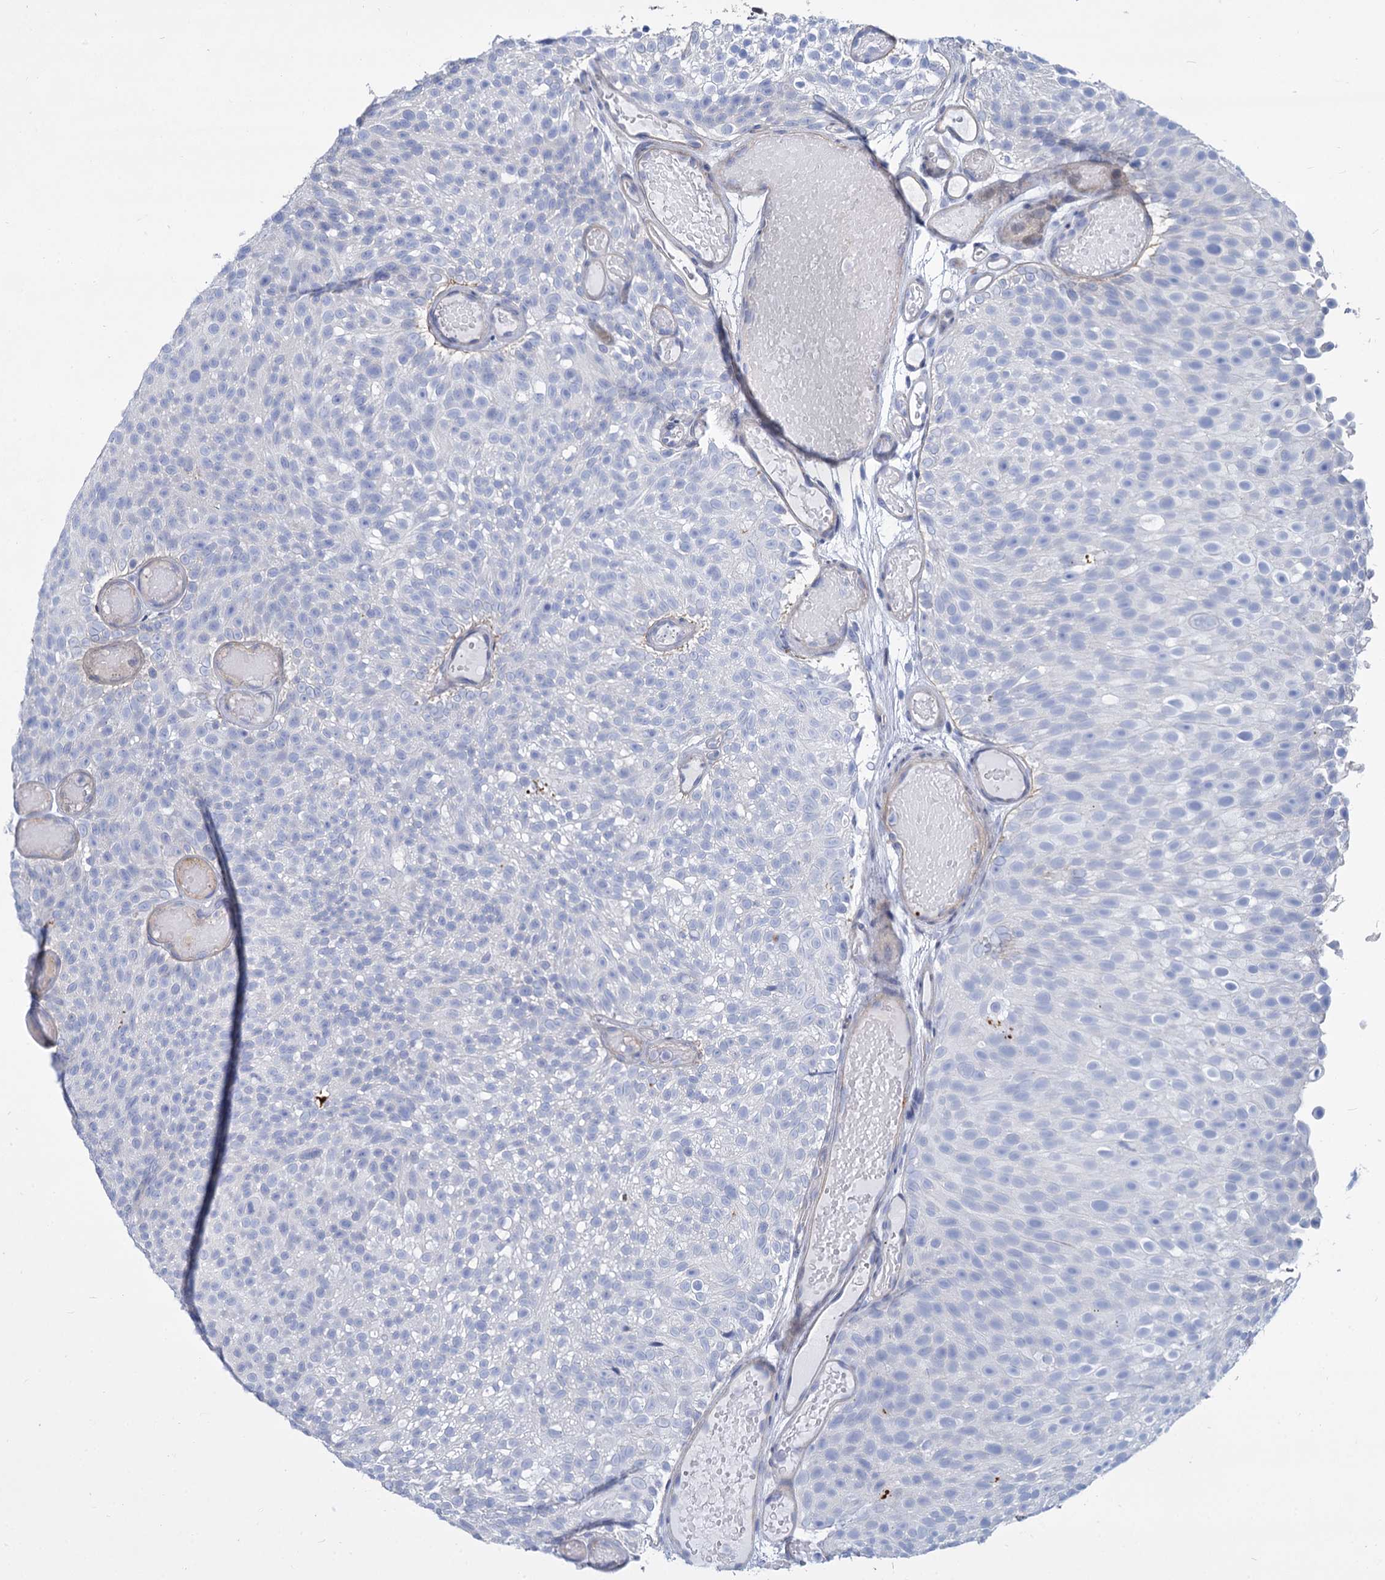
{"staining": {"intensity": "negative", "quantity": "none", "location": "none"}, "tissue": "urothelial cancer", "cell_type": "Tumor cells", "image_type": "cancer", "snomed": [{"axis": "morphology", "description": "Urothelial carcinoma, Low grade"}, {"axis": "topography", "description": "Urinary bladder"}], "caption": "A high-resolution image shows immunohistochemistry (IHC) staining of low-grade urothelial carcinoma, which shows no significant expression in tumor cells.", "gene": "TRIM77", "patient": {"sex": "male", "age": 78}}